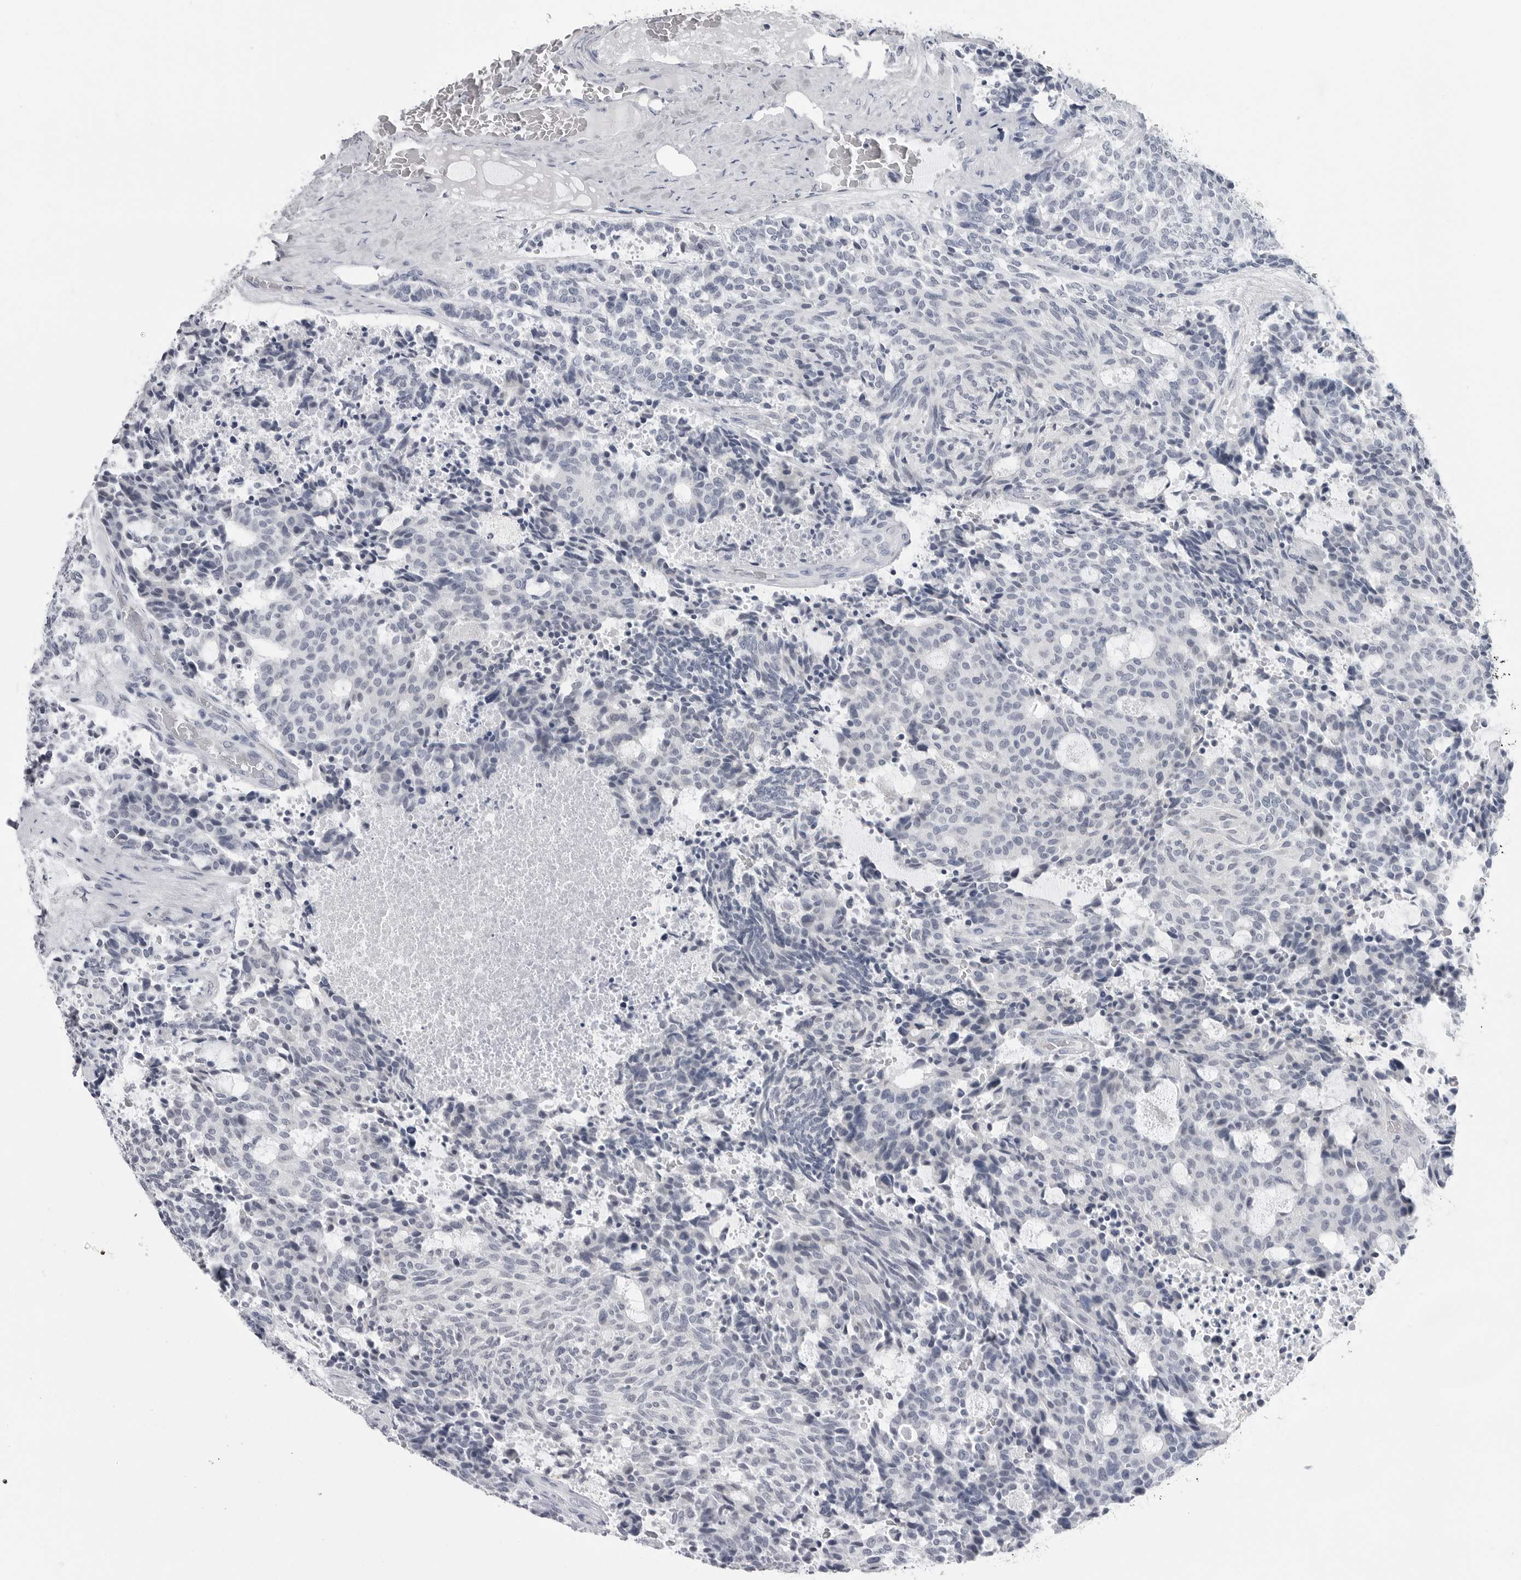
{"staining": {"intensity": "negative", "quantity": "none", "location": "none"}, "tissue": "carcinoid", "cell_type": "Tumor cells", "image_type": "cancer", "snomed": [{"axis": "morphology", "description": "Carcinoid, malignant, NOS"}, {"axis": "topography", "description": "Pancreas"}], "caption": "Carcinoid stained for a protein using IHC displays no staining tumor cells.", "gene": "PGA3", "patient": {"sex": "female", "age": 54}}